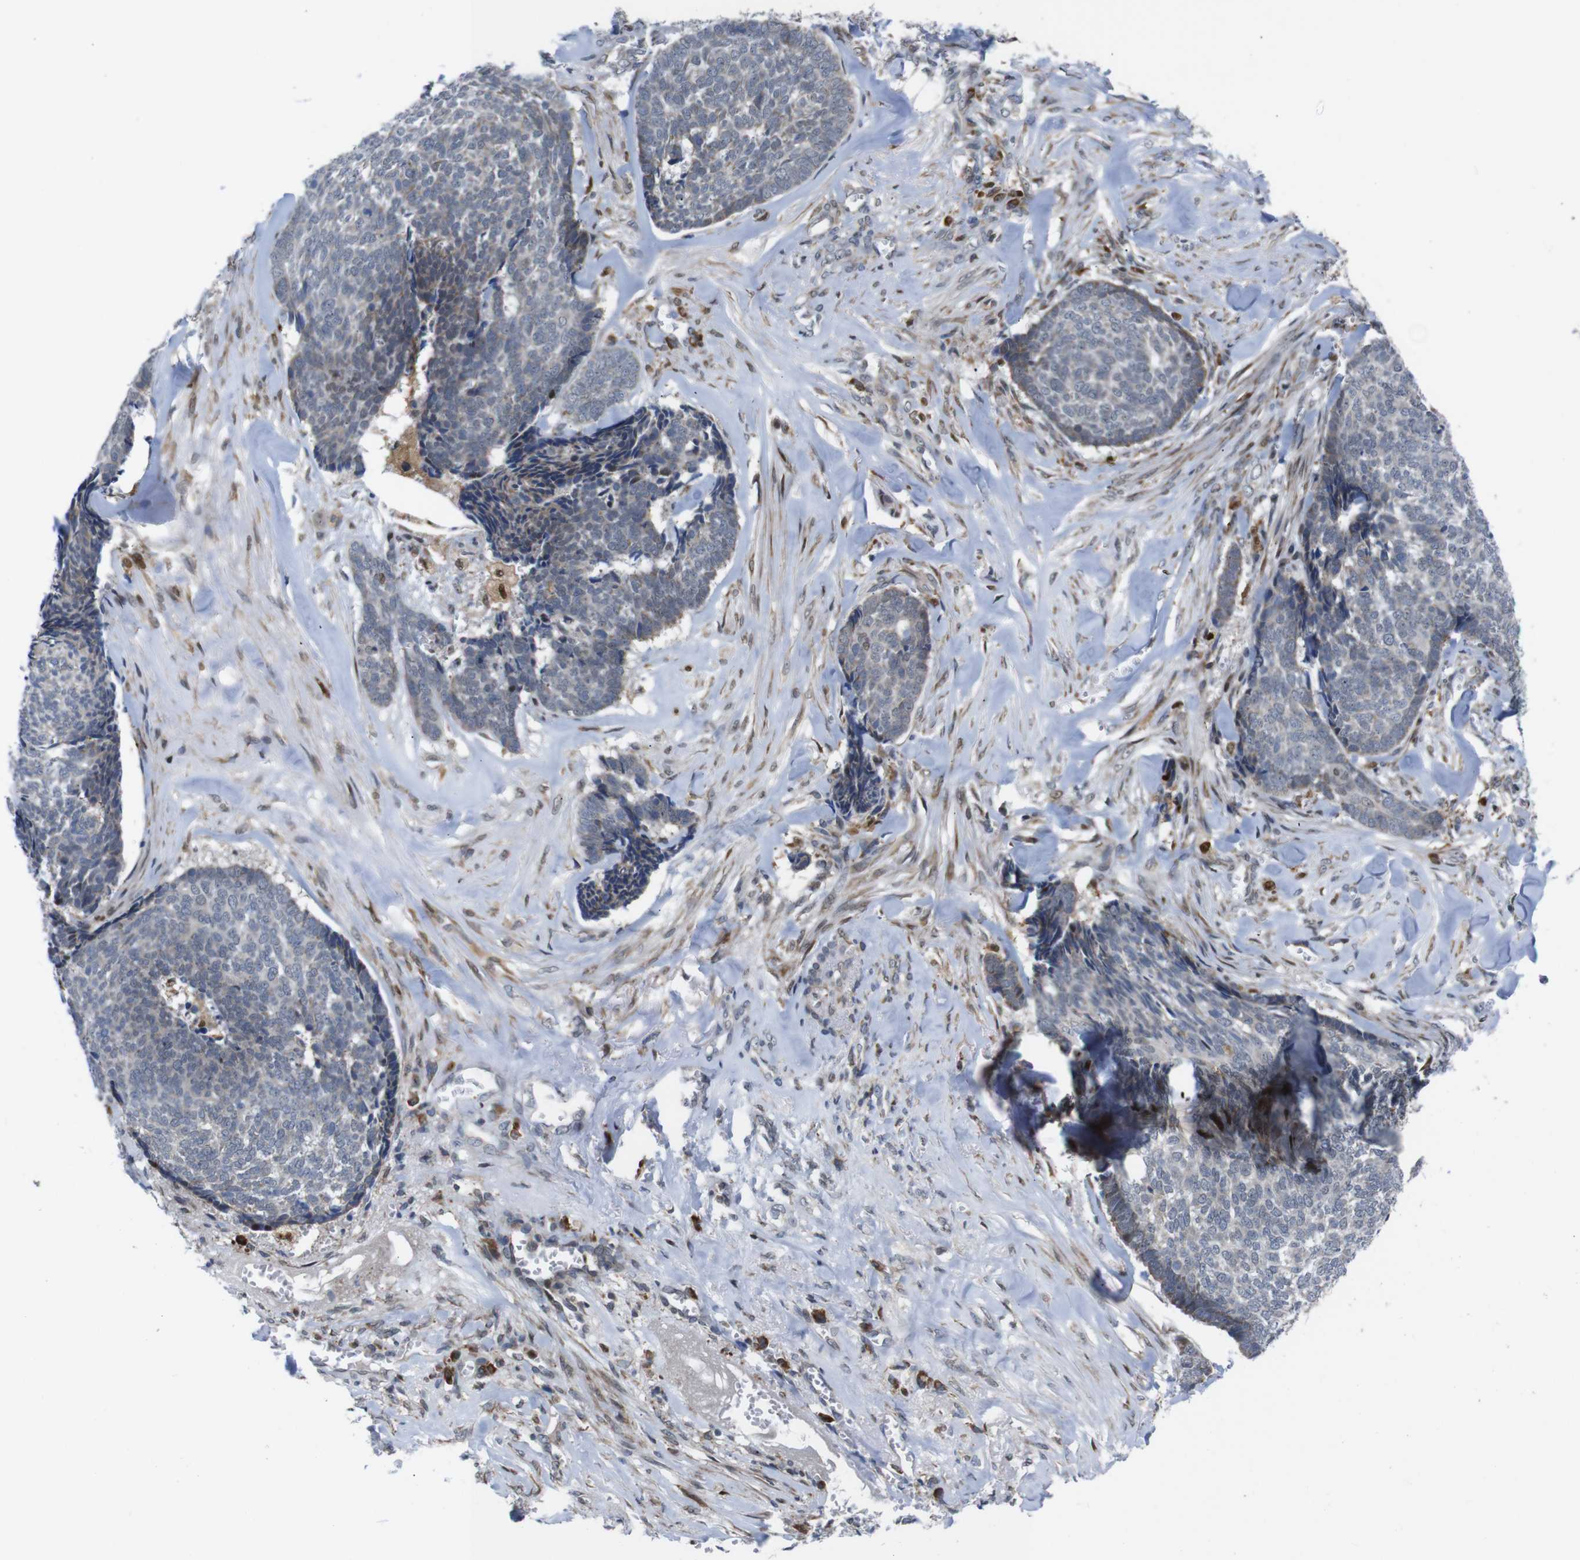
{"staining": {"intensity": "negative", "quantity": "none", "location": "none"}, "tissue": "skin cancer", "cell_type": "Tumor cells", "image_type": "cancer", "snomed": [{"axis": "morphology", "description": "Basal cell carcinoma"}, {"axis": "topography", "description": "Skin"}], "caption": "Immunohistochemical staining of skin basal cell carcinoma shows no significant expression in tumor cells. (DAB IHC with hematoxylin counter stain).", "gene": "PTPN1", "patient": {"sex": "male", "age": 84}}